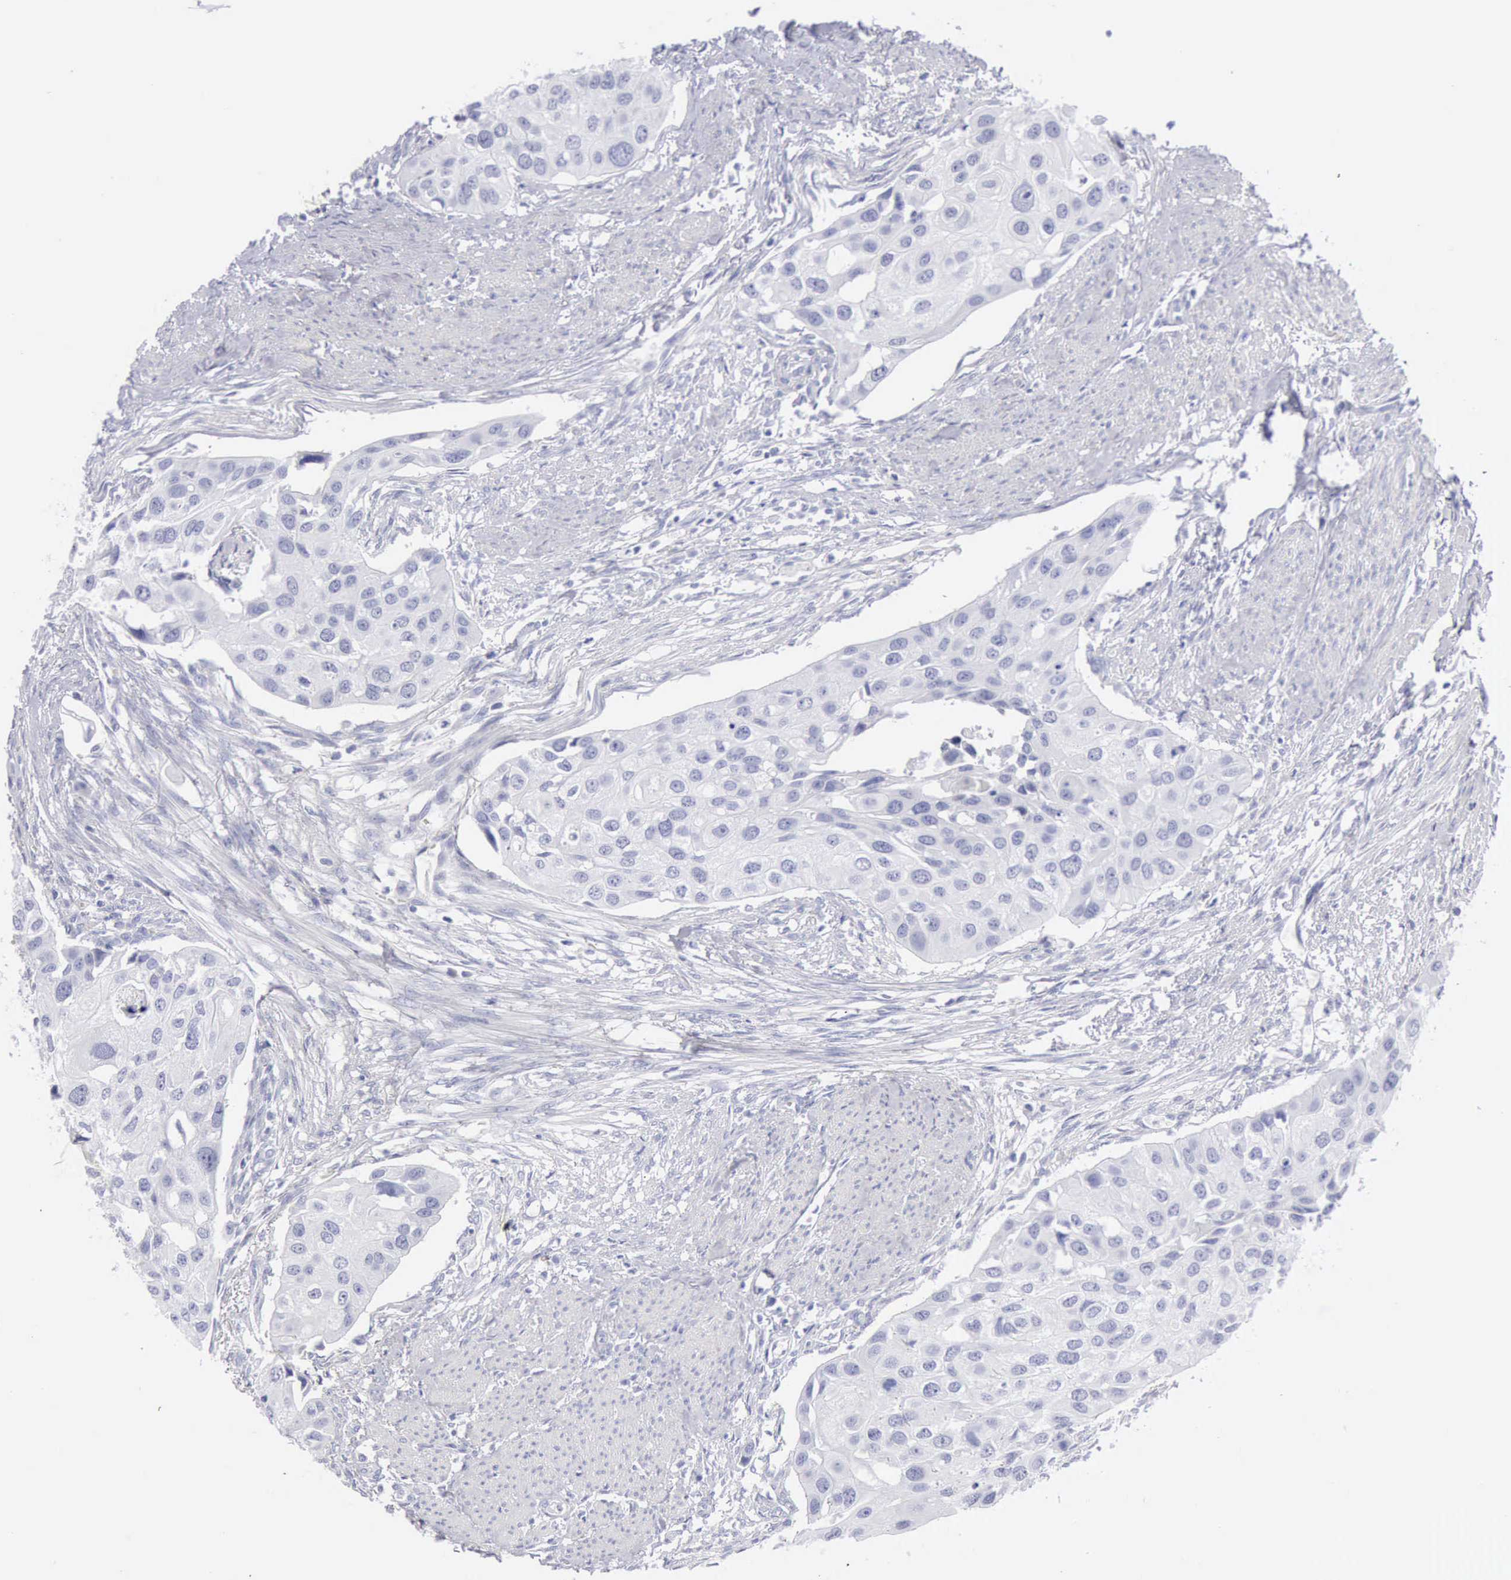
{"staining": {"intensity": "negative", "quantity": "none", "location": "none"}, "tissue": "urothelial cancer", "cell_type": "Tumor cells", "image_type": "cancer", "snomed": [{"axis": "morphology", "description": "Urothelial carcinoma, High grade"}, {"axis": "topography", "description": "Urinary bladder"}], "caption": "Tumor cells are negative for protein expression in human urothelial cancer.", "gene": "KRT10", "patient": {"sex": "male", "age": 55}}